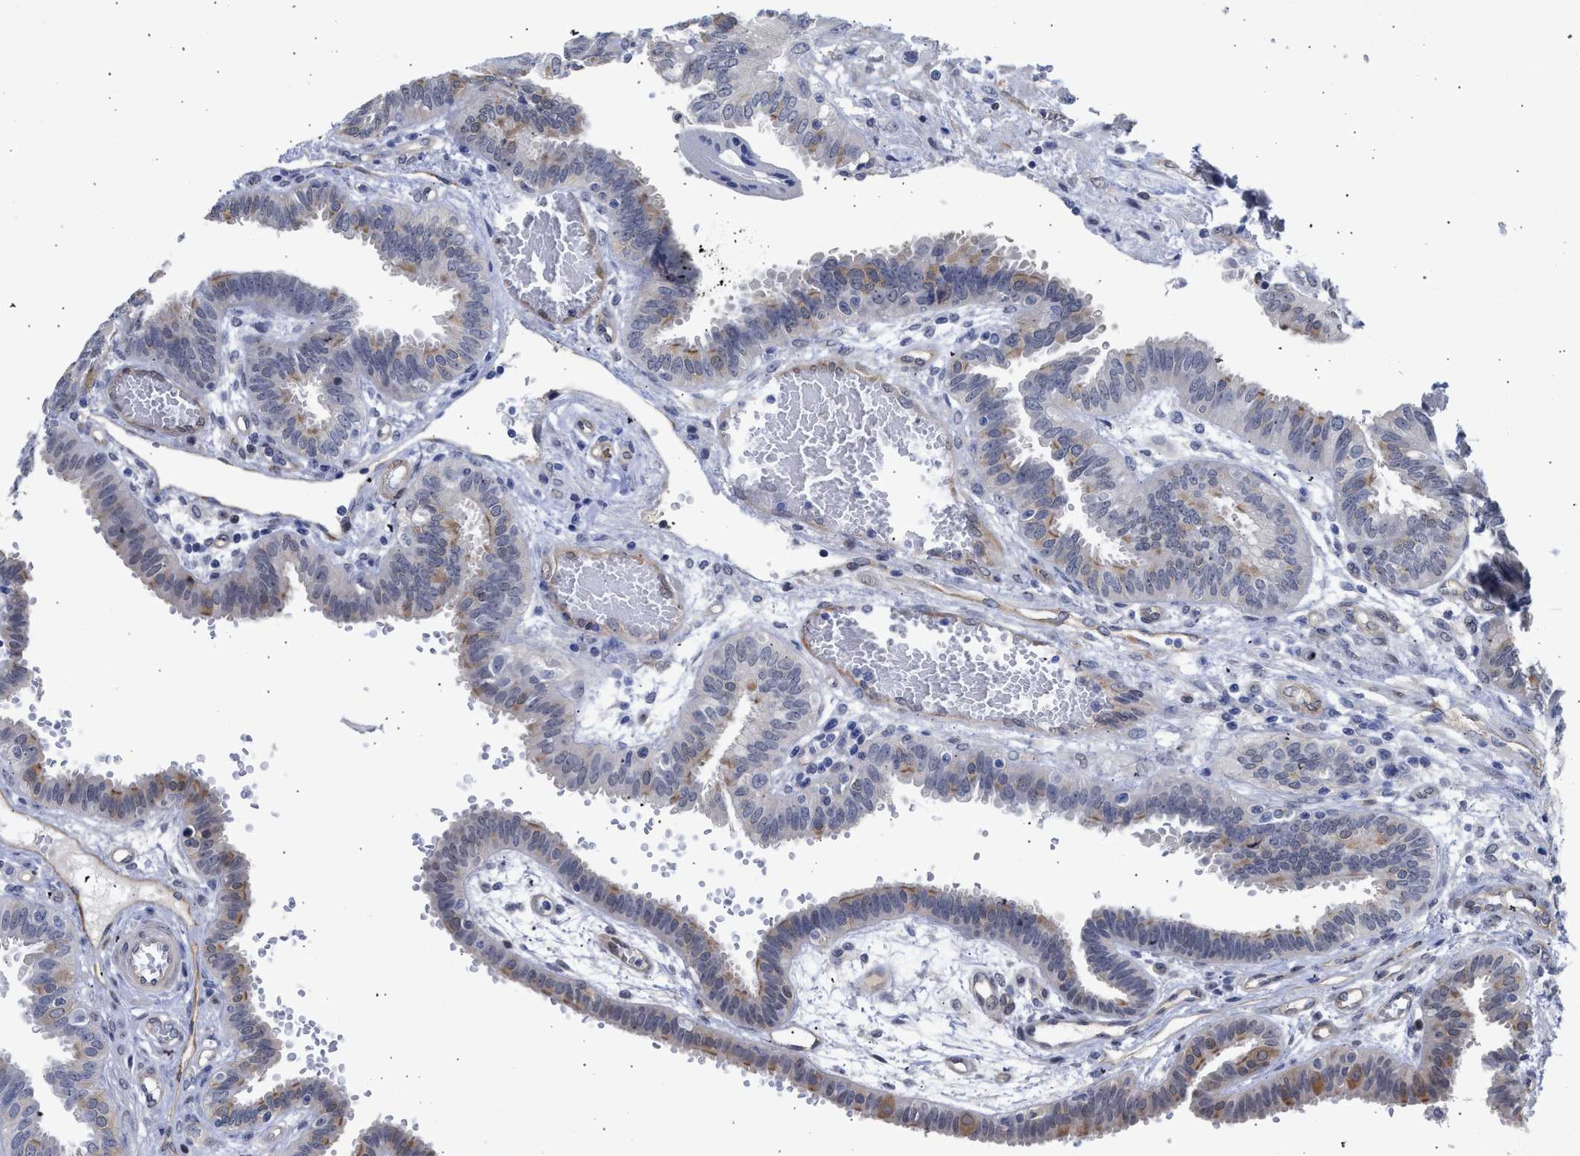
{"staining": {"intensity": "weak", "quantity": "25%-75%", "location": "cytoplasmic/membranous"}, "tissue": "fallopian tube", "cell_type": "Glandular cells", "image_type": "normal", "snomed": [{"axis": "morphology", "description": "Normal tissue, NOS"}, {"axis": "topography", "description": "Fallopian tube"}, {"axis": "topography", "description": "Placenta"}], "caption": "A low amount of weak cytoplasmic/membranous expression is identified in about 25%-75% of glandular cells in normal fallopian tube. The protein of interest is shown in brown color, while the nuclei are stained blue.", "gene": "THRA", "patient": {"sex": "female", "age": 32}}